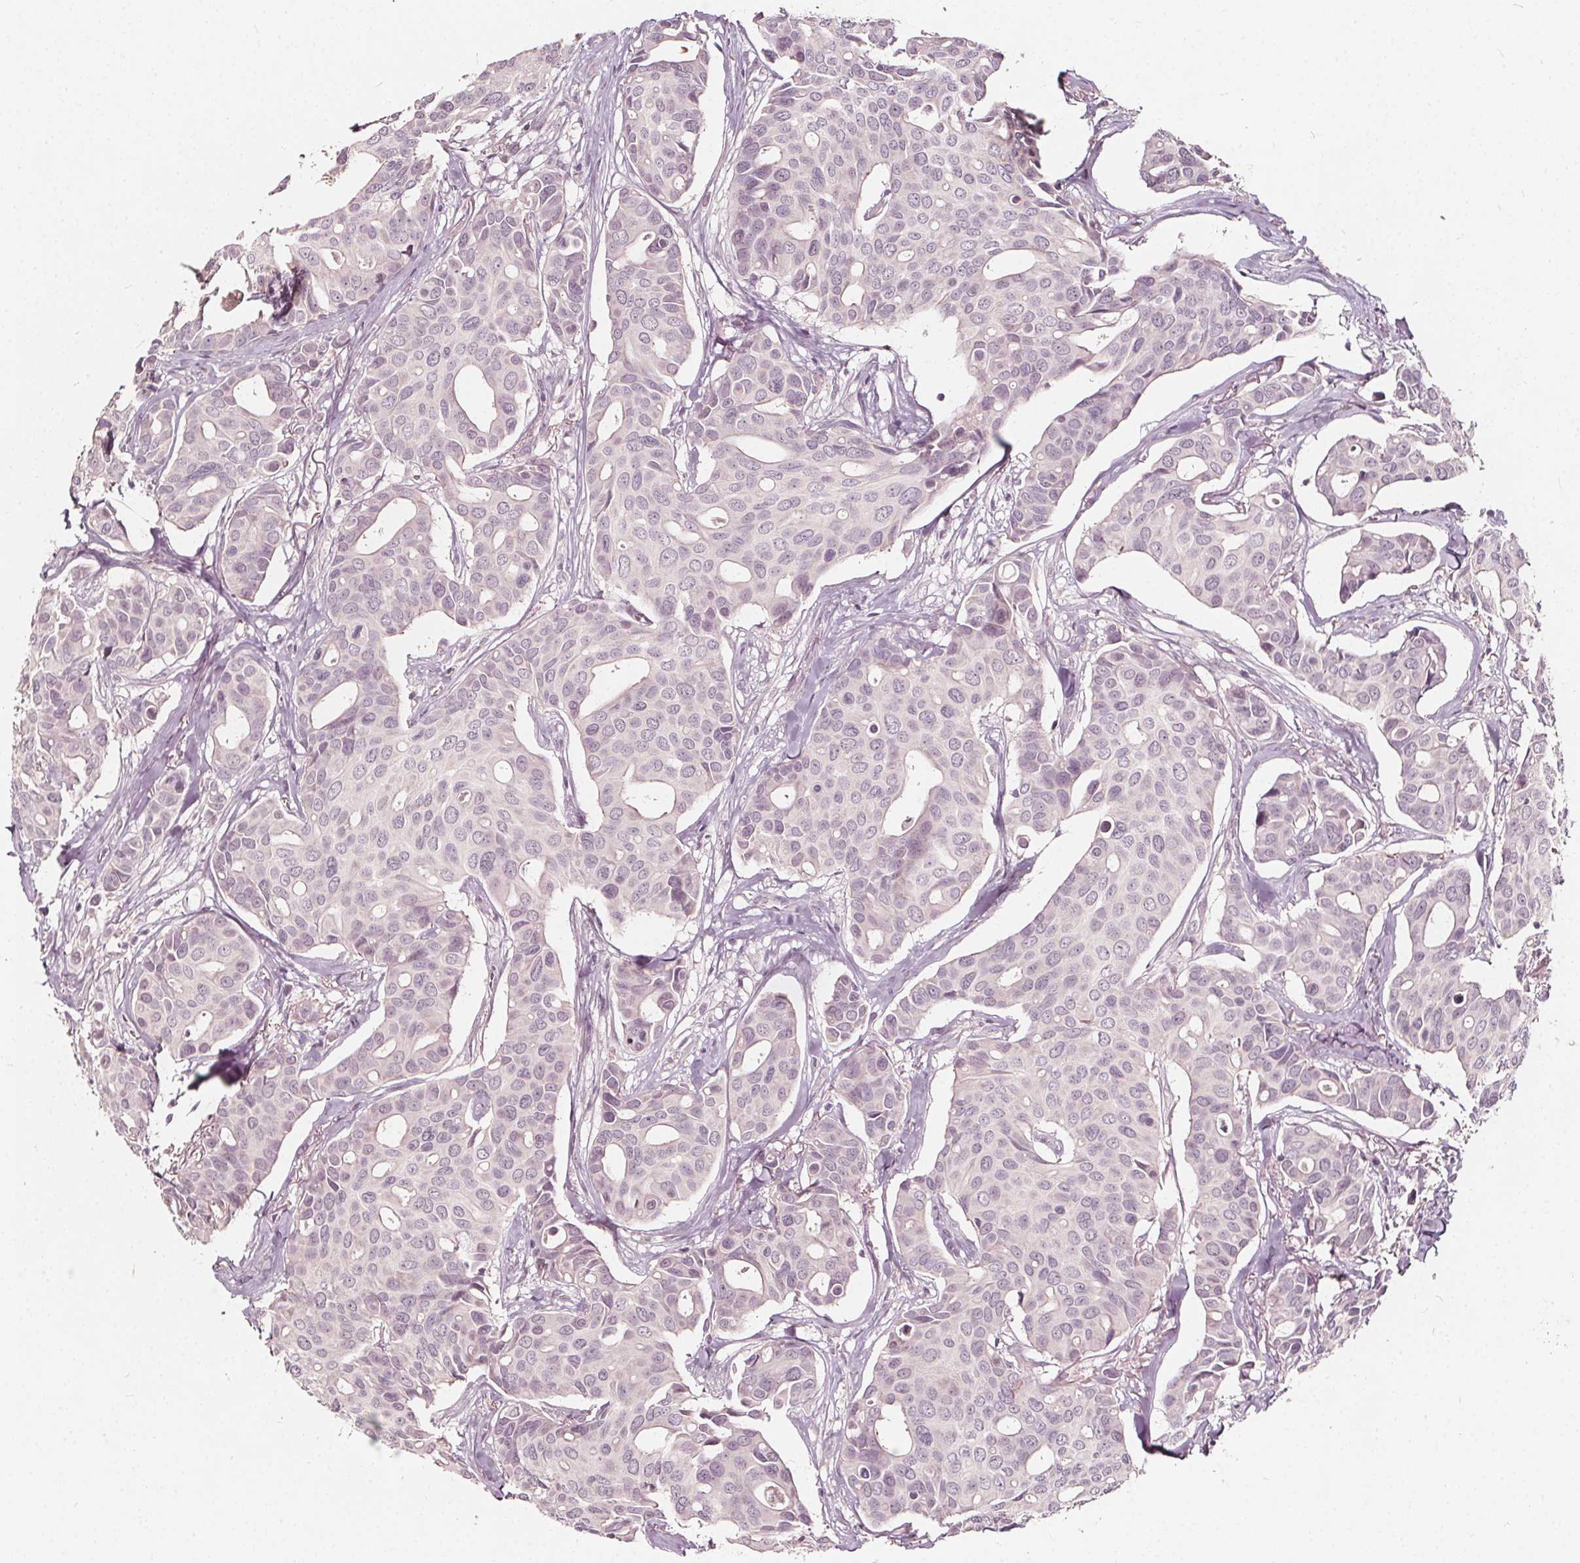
{"staining": {"intensity": "negative", "quantity": "none", "location": "none"}, "tissue": "breast cancer", "cell_type": "Tumor cells", "image_type": "cancer", "snomed": [{"axis": "morphology", "description": "Duct carcinoma"}, {"axis": "topography", "description": "Breast"}], "caption": "An immunohistochemistry image of breast cancer is shown. There is no staining in tumor cells of breast cancer.", "gene": "NPC1L1", "patient": {"sex": "female", "age": 54}}